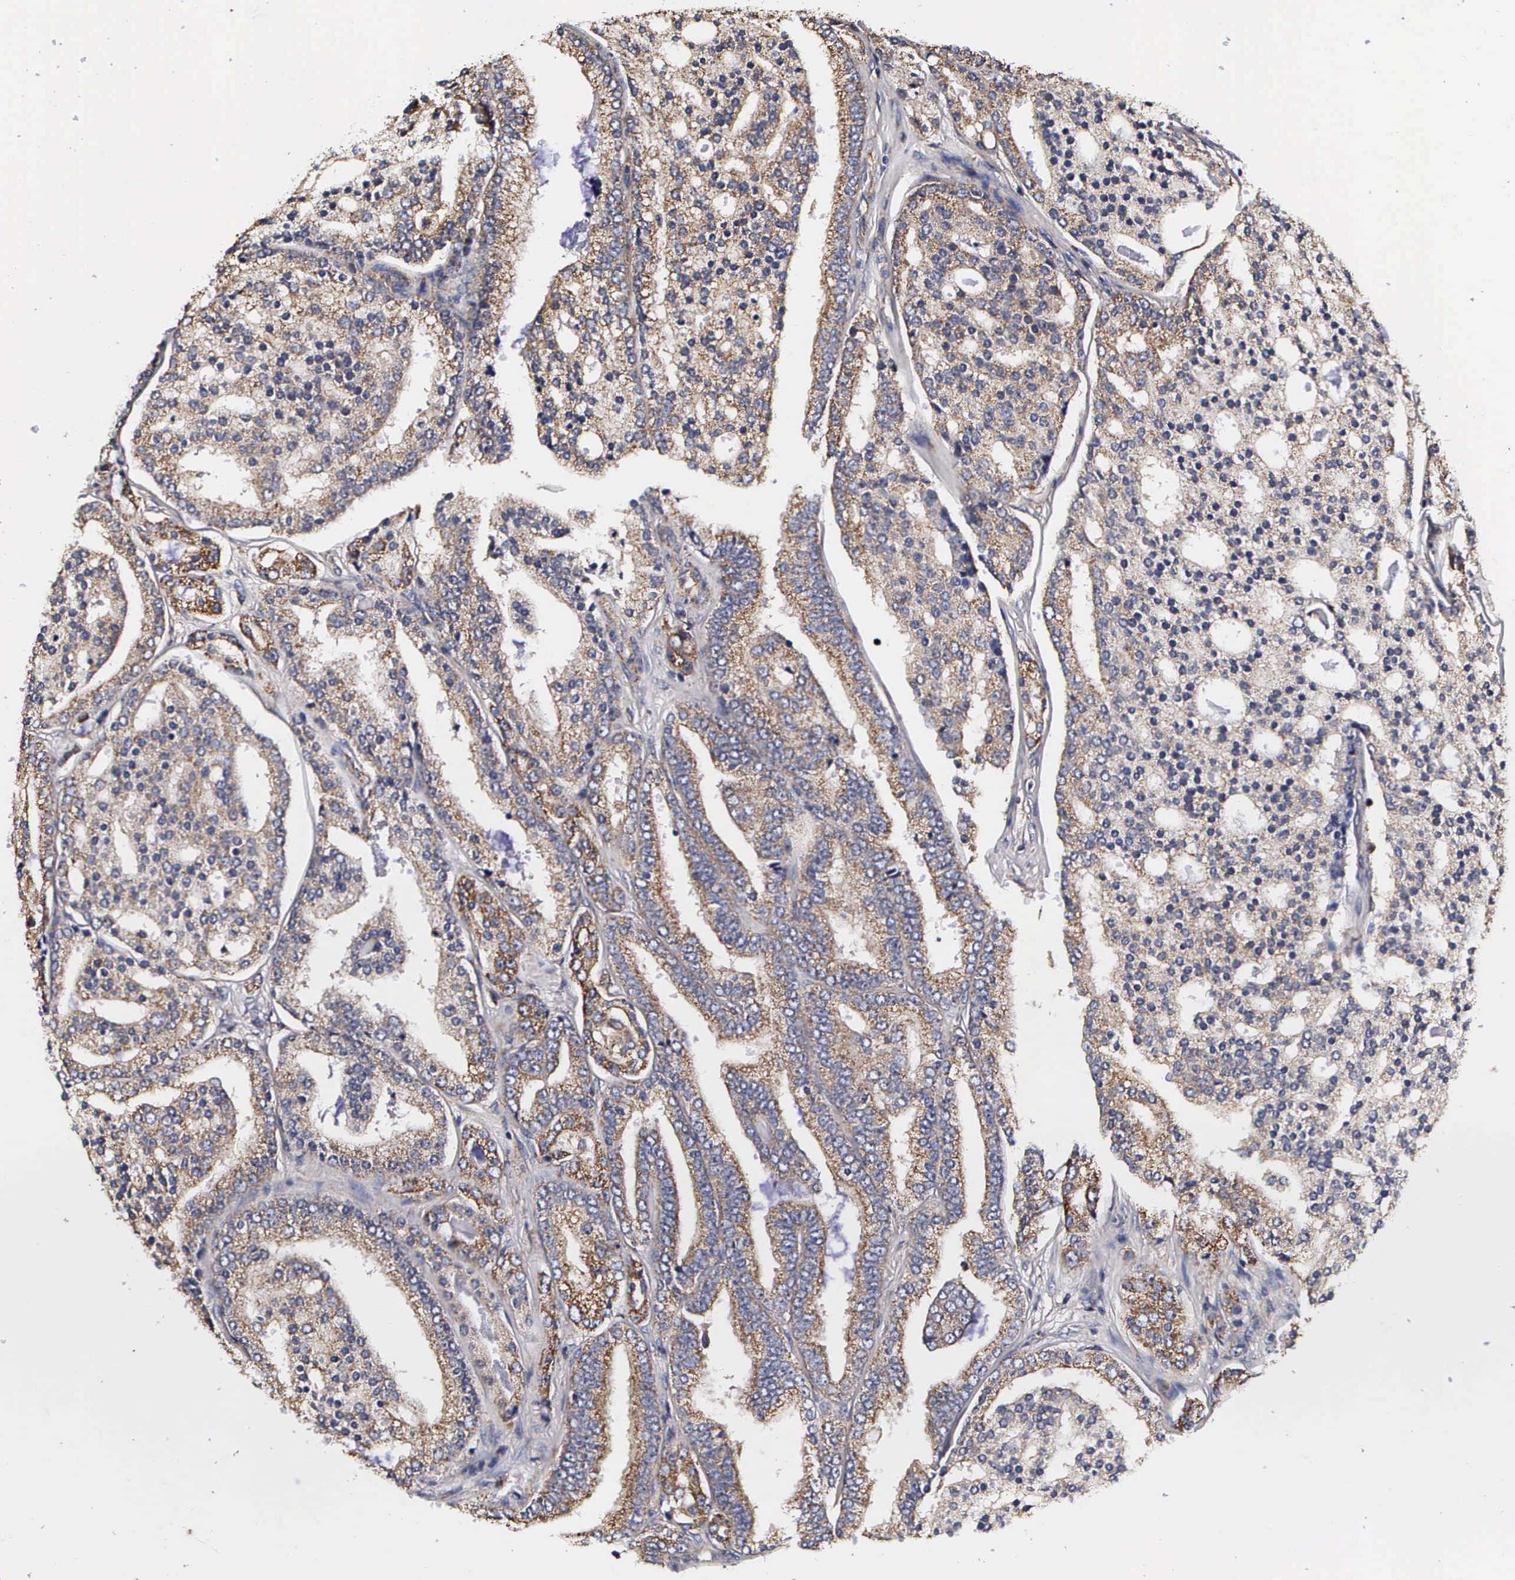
{"staining": {"intensity": "moderate", "quantity": ">75%", "location": "cytoplasmic/membranous"}, "tissue": "prostate cancer", "cell_type": "Tumor cells", "image_type": "cancer", "snomed": [{"axis": "morphology", "description": "Adenocarcinoma, High grade"}, {"axis": "topography", "description": "Prostate"}], "caption": "Immunohistochemistry of human prostate cancer reveals medium levels of moderate cytoplasmic/membranous positivity in about >75% of tumor cells. Immunohistochemistry stains the protein of interest in brown and the nuclei are stained blue.", "gene": "PSMA3", "patient": {"sex": "male", "age": 64}}